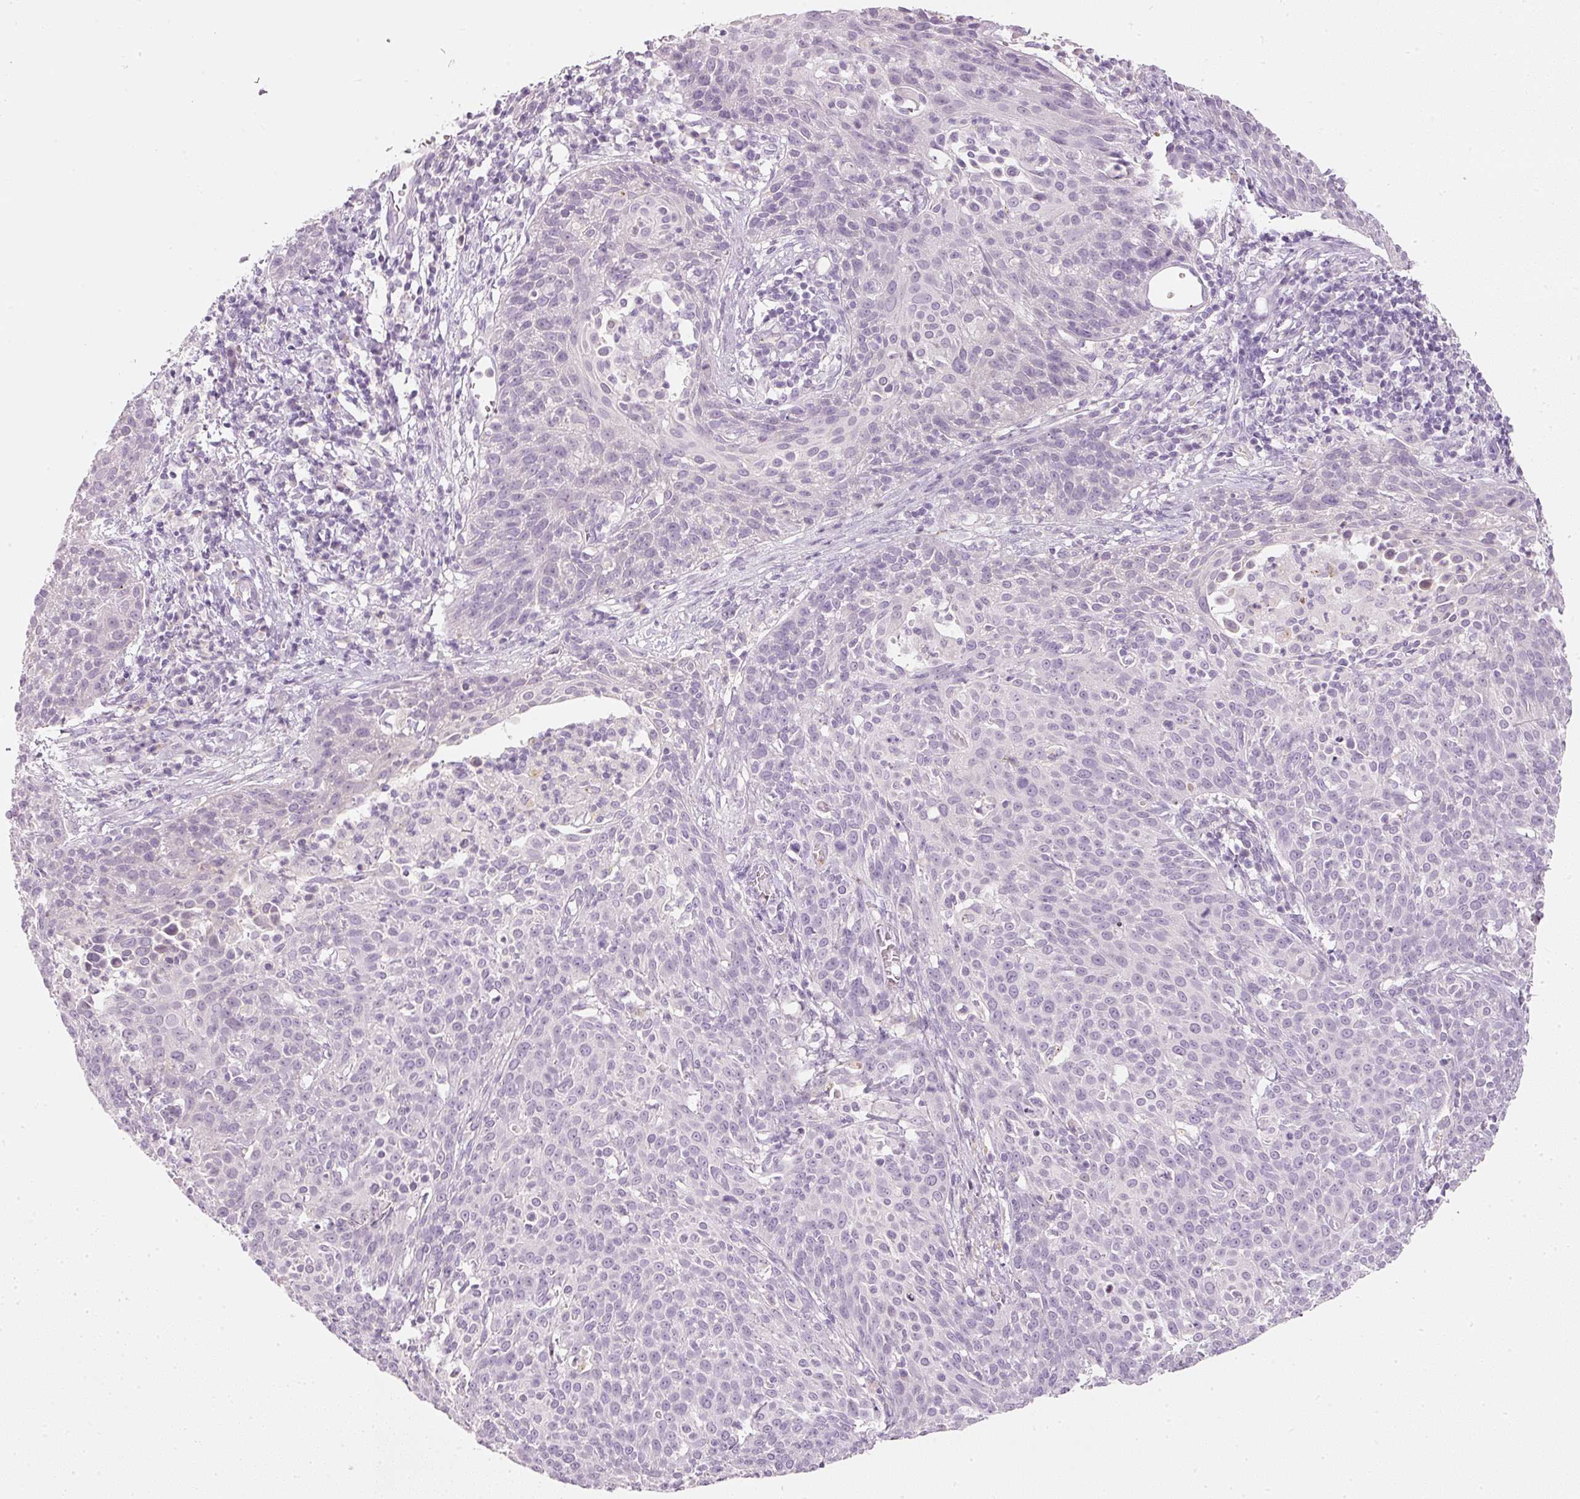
{"staining": {"intensity": "negative", "quantity": "none", "location": "none"}, "tissue": "cervical cancer", "cell_type": "Tumor cells", "image_type": "cancer", "snomed": [{"axis": "morphology", "description": "Squamous cell carcinoma, NOS"}, {"axis": "topography", "description": "Cervix"}], "caption": "Immunohistochemistry (IHC) photomicrograph of cervical cancer (squamous cell carcinoma) stained for a protein (brown), which demonstrates no positivity in tumor cells.", "gene": "LECT2", "patient": {"sex": "female", "age": 38}}